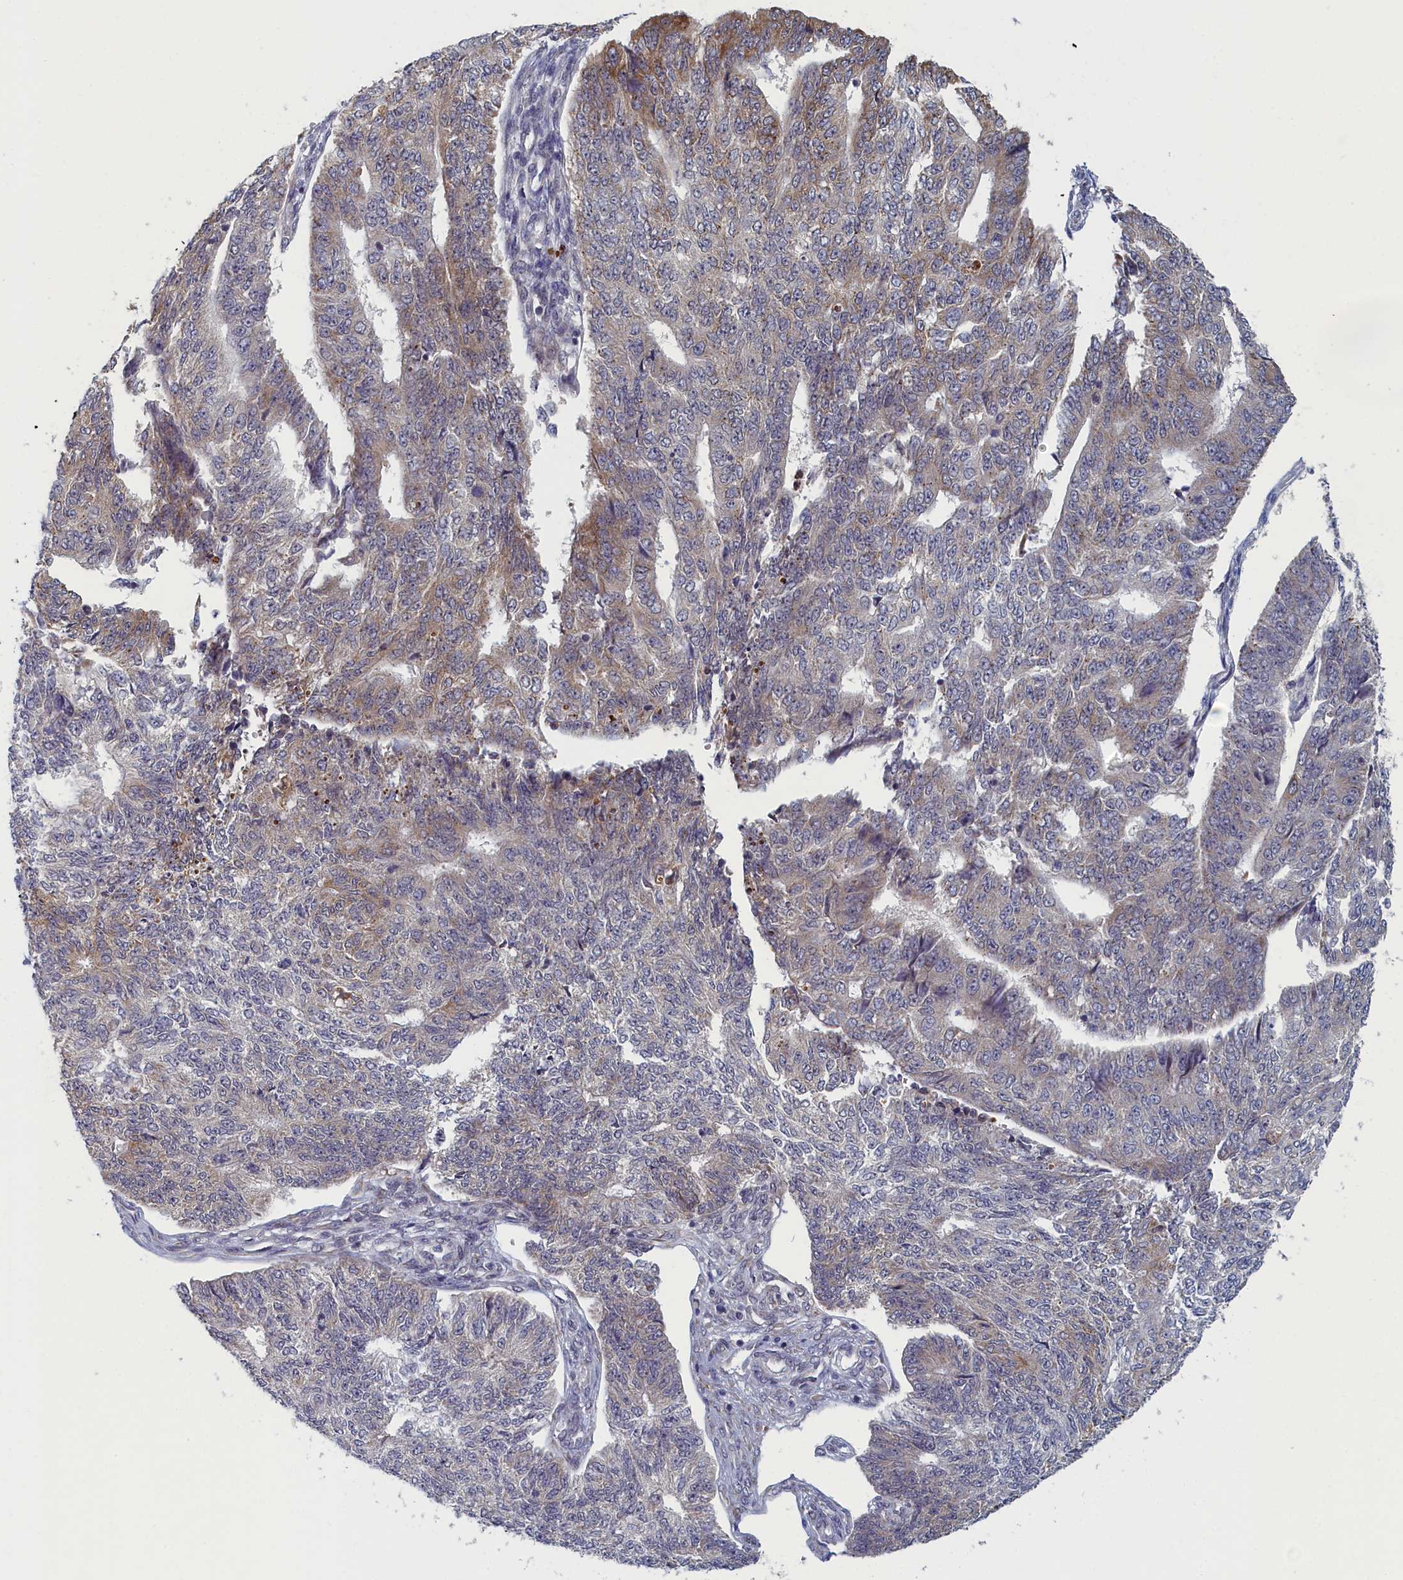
{"staining": {"intensity": "weak", "quantity": "25%-75%", "location": "nuclear"}, "tissue": "endometrial cancer", "cell_type": "Tumor cells", "image_type": "cancer", "snomed": [{"axis": "morphology", "description": "Adenocarcinoma, NOS"}, {"axis": "topography", "description": "Endometrium"}], "caption": "Endometrial cancer (adenocarcinoma) stained with a brown dye reveals weak nuclear positive positivity in about 25%-75% of tumor cells.", "gene": "DNAJC17", "patient": {"sex": "female", "age": 32}}